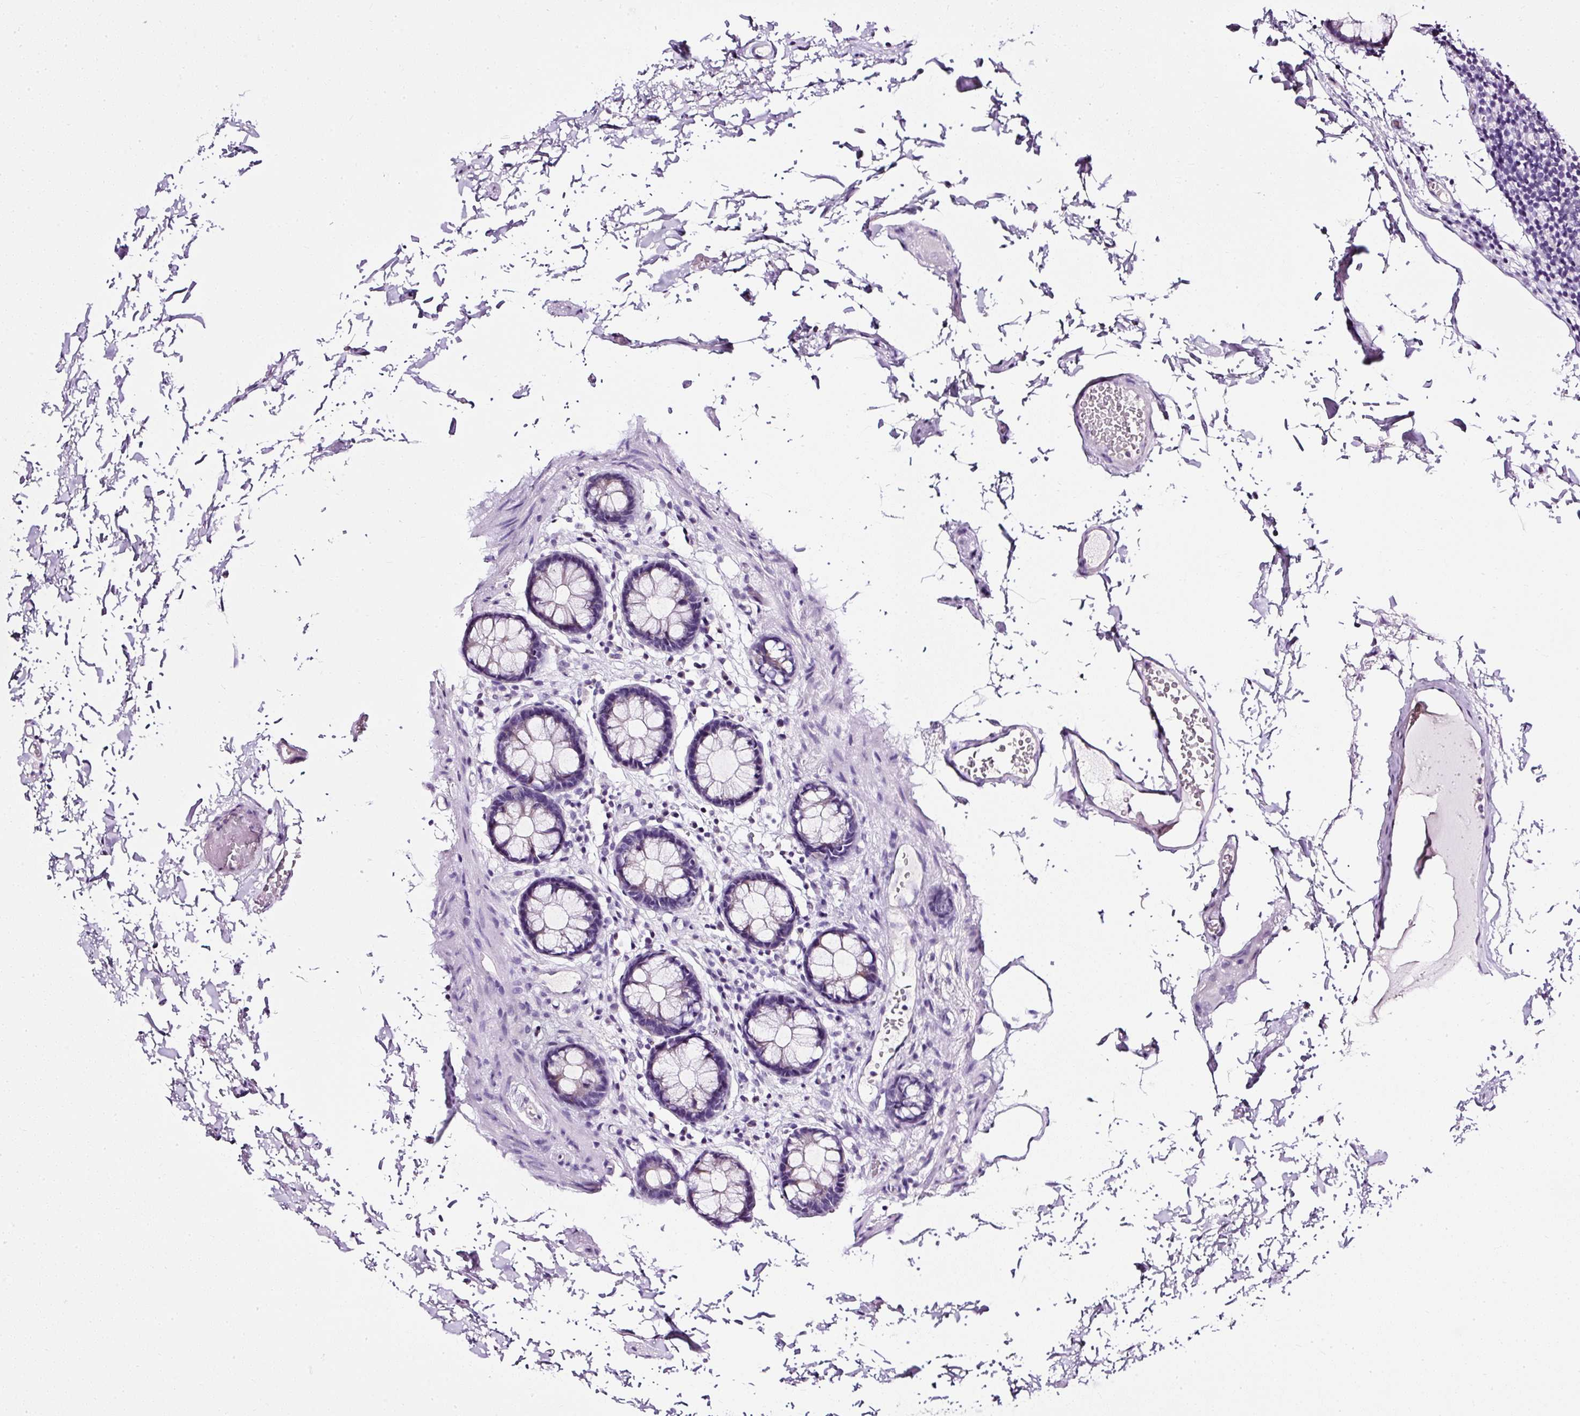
{"staining": {"intensity": "negative", "quantity": "none", "location": "none"}, "tissue": "colon", "cell_type": "Endothelial cells", "image_type": "normal", "snomed": [{"axis": "morphology", "description": "Normal tissue, NOS"}, {"axis": "topography", "description": "Colon"}, {"axis": "topography", "description": "Peripheral nerve tissue"}], "caption": "Benign colon was stained to show a protein in brown. There is no significant positivity in endothelial cells. (Immunohistochemistry, brightfield microscopy, high magnification).", "gene": "ATP2A1", "patient": {"sex": "male", "age": 84}}